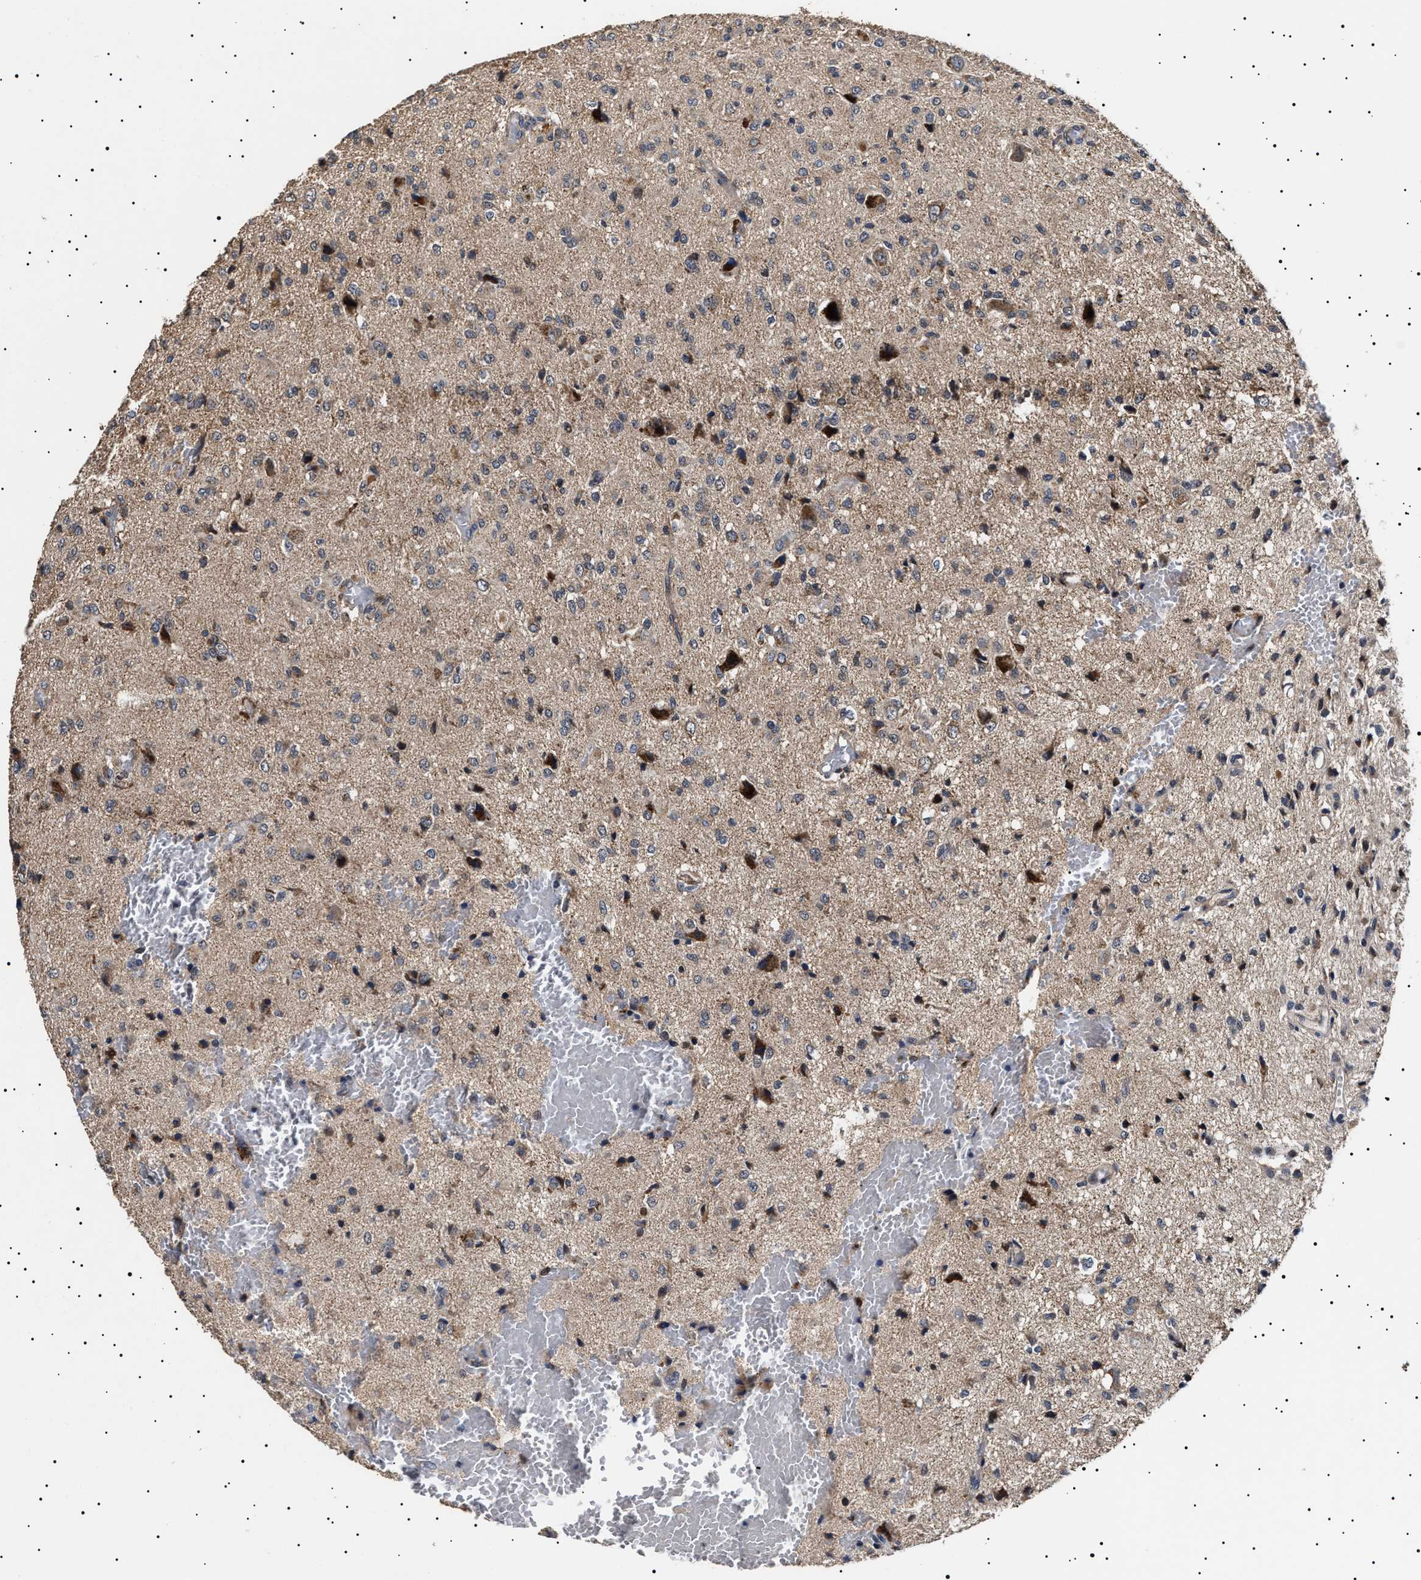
{"staining": {"intensity": "weak", "quantity": "<25%", "location": "cytoplasmic/membranous"}, "tissue": "glioma", "cell_type": "Tumor cells", "image_type": "cancer", "snomed": [{"axis": "morphology", "description": "Glioma, malignant, High grade"}, {"axis": "topography", "description": "Brain"}], "caption": "DAB immunohistochemical staining of human glioma reveals no significant staining in tumor cells.", "gene": "RAB34", "patient": {"sex": "female", "age": 59}}